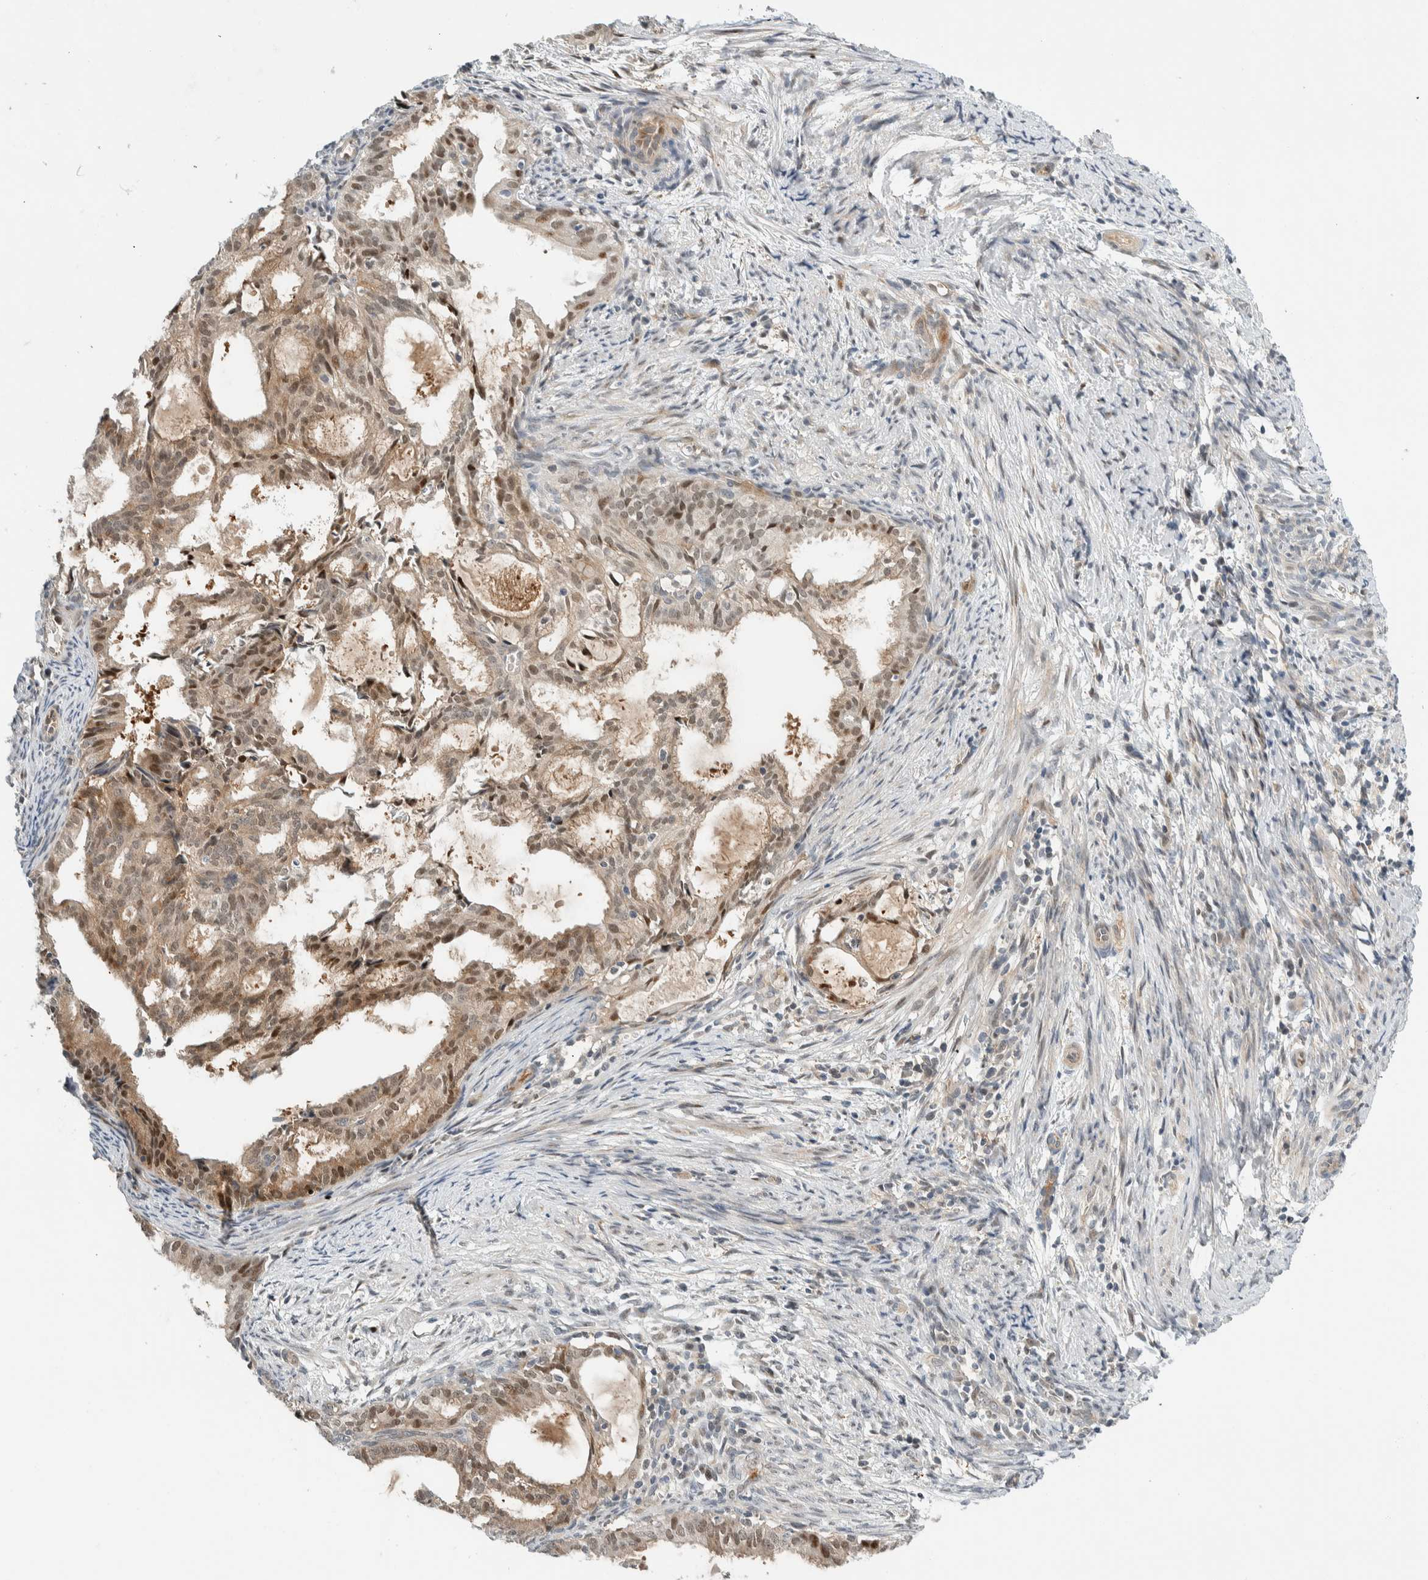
{"staining": {"intensity": "weak", "quantity": "25%-75%", "location": "cytoplasmic/membranous,nuclear"}, "tissue": "endometrial cancer", "cell_type": "Tumor cells", "image_type": "cancer", "snomed": [{"axis": "morphology", "description": "Adenocarcinoma, NOS"}, {"axis": "topography", "description": "Endometrium"}], "caption": "Protein expression analysis of endometrial cancer demonstrates weak cytoplasmic/membranous and nuclear staining in approximately 25%-75% of tumor cells. Nuclei are stained in blue.", "gene": "NCR3LG1", "patient": {"sex": "female", "age": 58}}